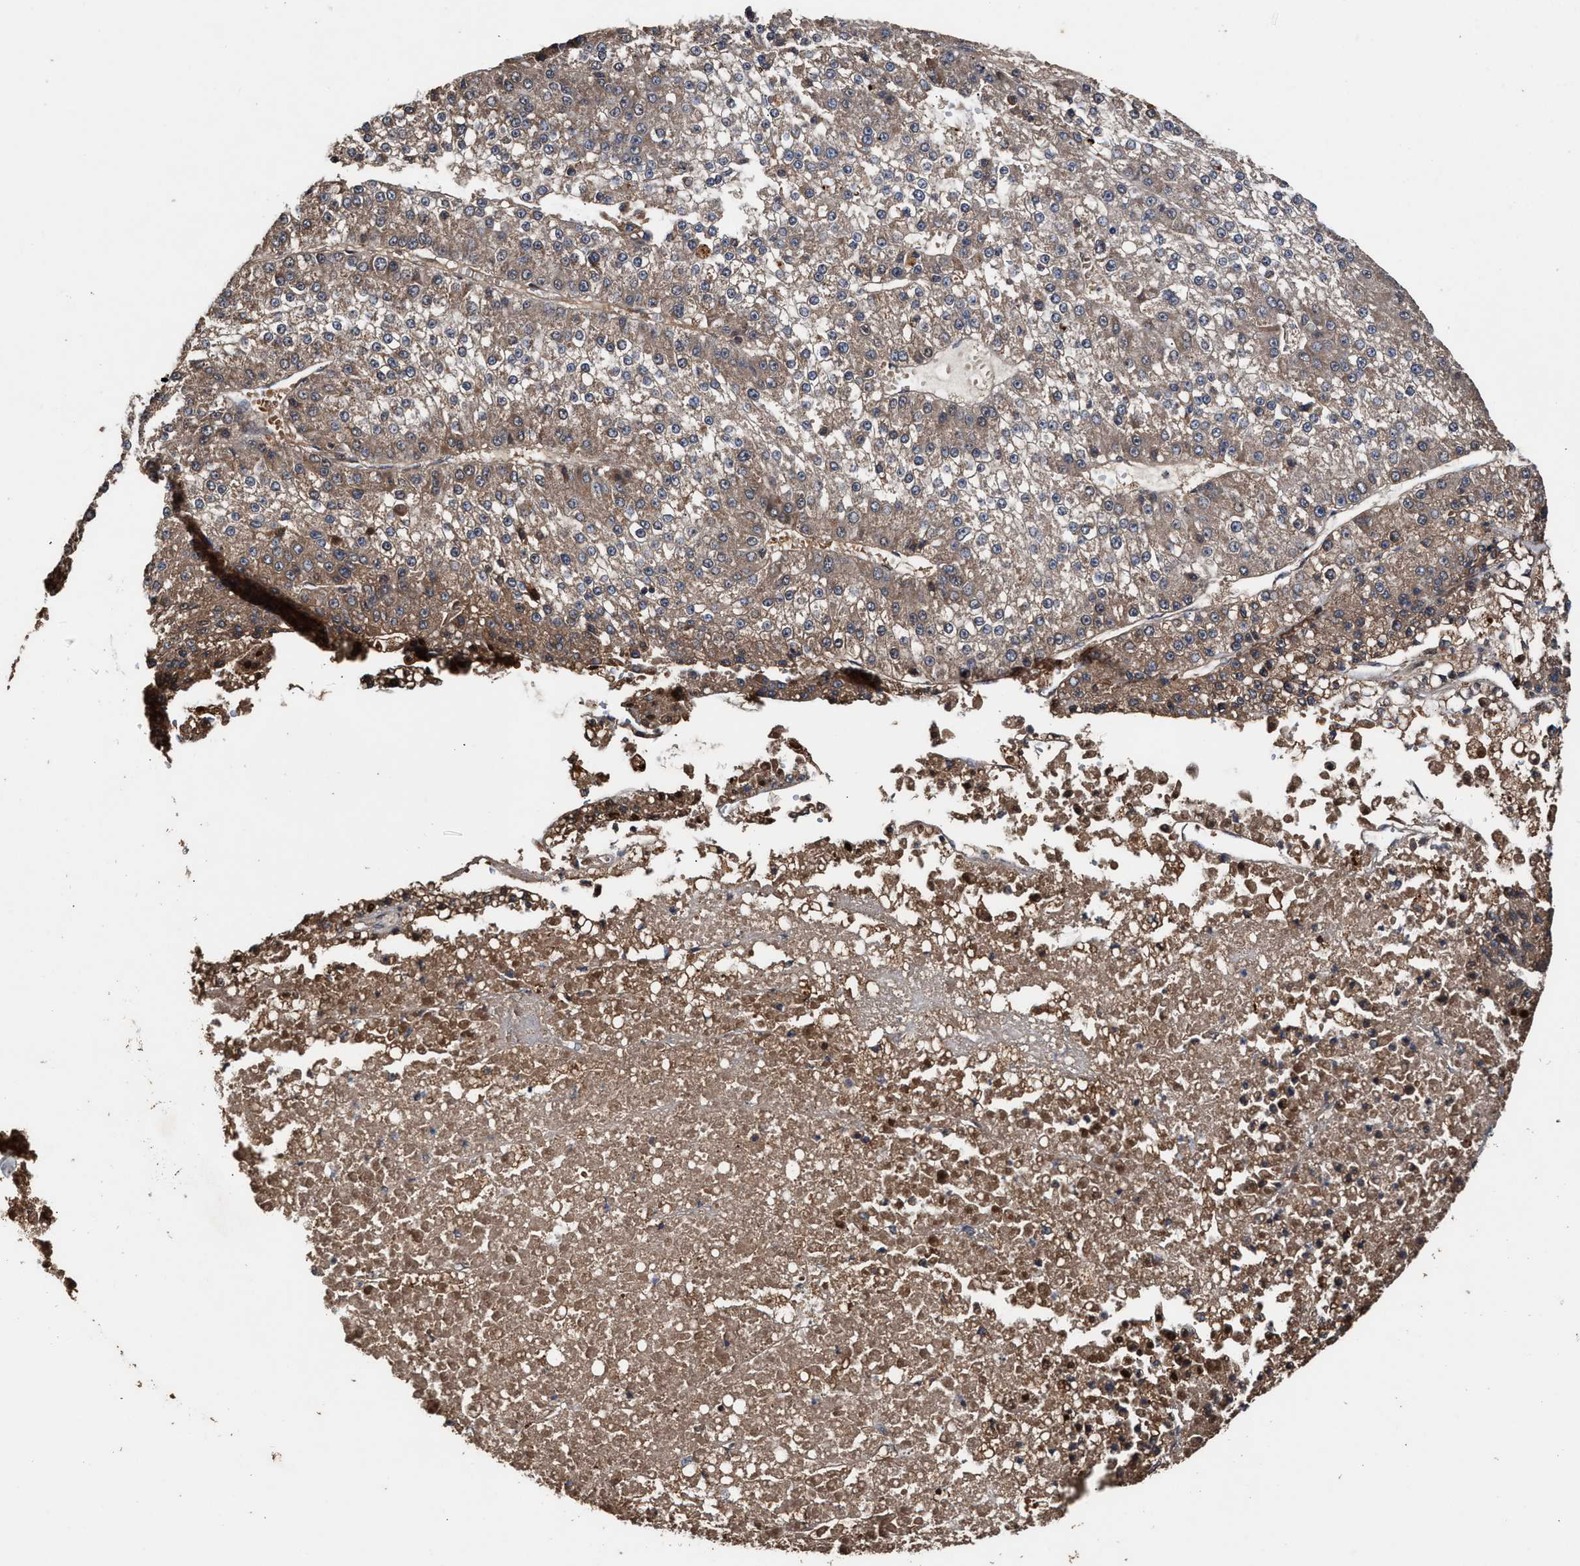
{"staining": {"intensity": "weak", "quantity": "25%-75%", "location": "cytoplasmic/membranous"}, "tissue": "liver cancer", "cell_type": "Tumor cells", "image_type": "cancer", "snomed": [{"axis": "morphology", "description": "Carcinoma, Hepatocellular, NOS"}, {"axis": "topography", "description": "Liver"}], "caption": "The immunohistochemical stain labels weak cytoplasmic/membranous positivity in tumor cells of liver cancer tissue.", "gene": "ZNHIT6", "patient": {"sex": "female", "age": 73}}